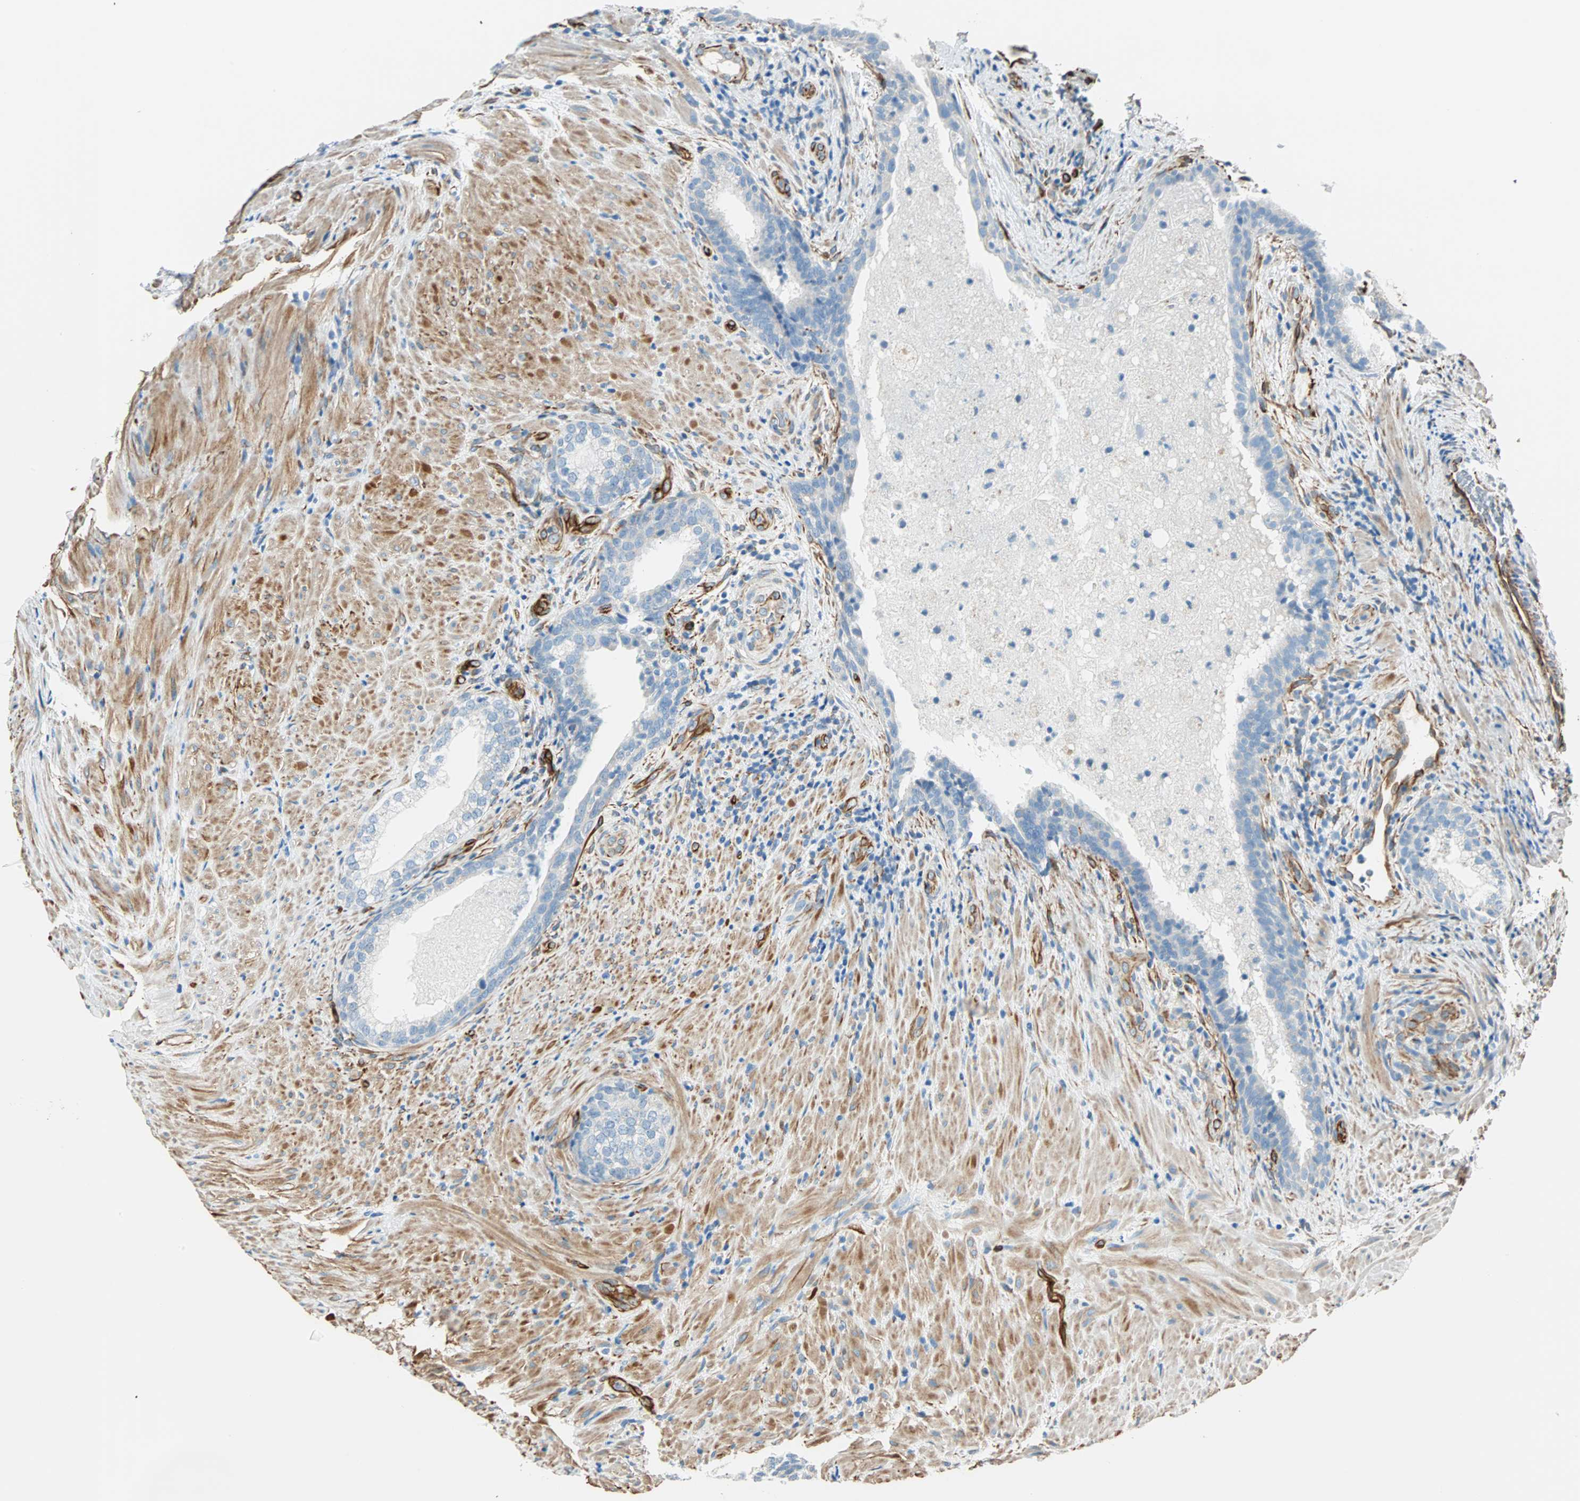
{"staining": {"intensity": "negative", "quantity": "none", "location": "none"}, "tissue": "prostate", "cell_type": "Glandular cells", "image_type": "normal", "snomed": [{"axis": "morphology", "description": "Normal tissue, NOS"}, {"axis": "topography", "description": "Prostate"}], "caption": "Immunohistochemical staining of normal prostate reveals no significant expression in glandular cells. Brightfield microscopy of immunohistochemistry (IHC) stained with DAB (3,3'-diaminobenzidine) (brown) and hematoxylin (blue), captured at high magnification.", "gene": "NES", "patient": {"sex": "male", "age": 76}}